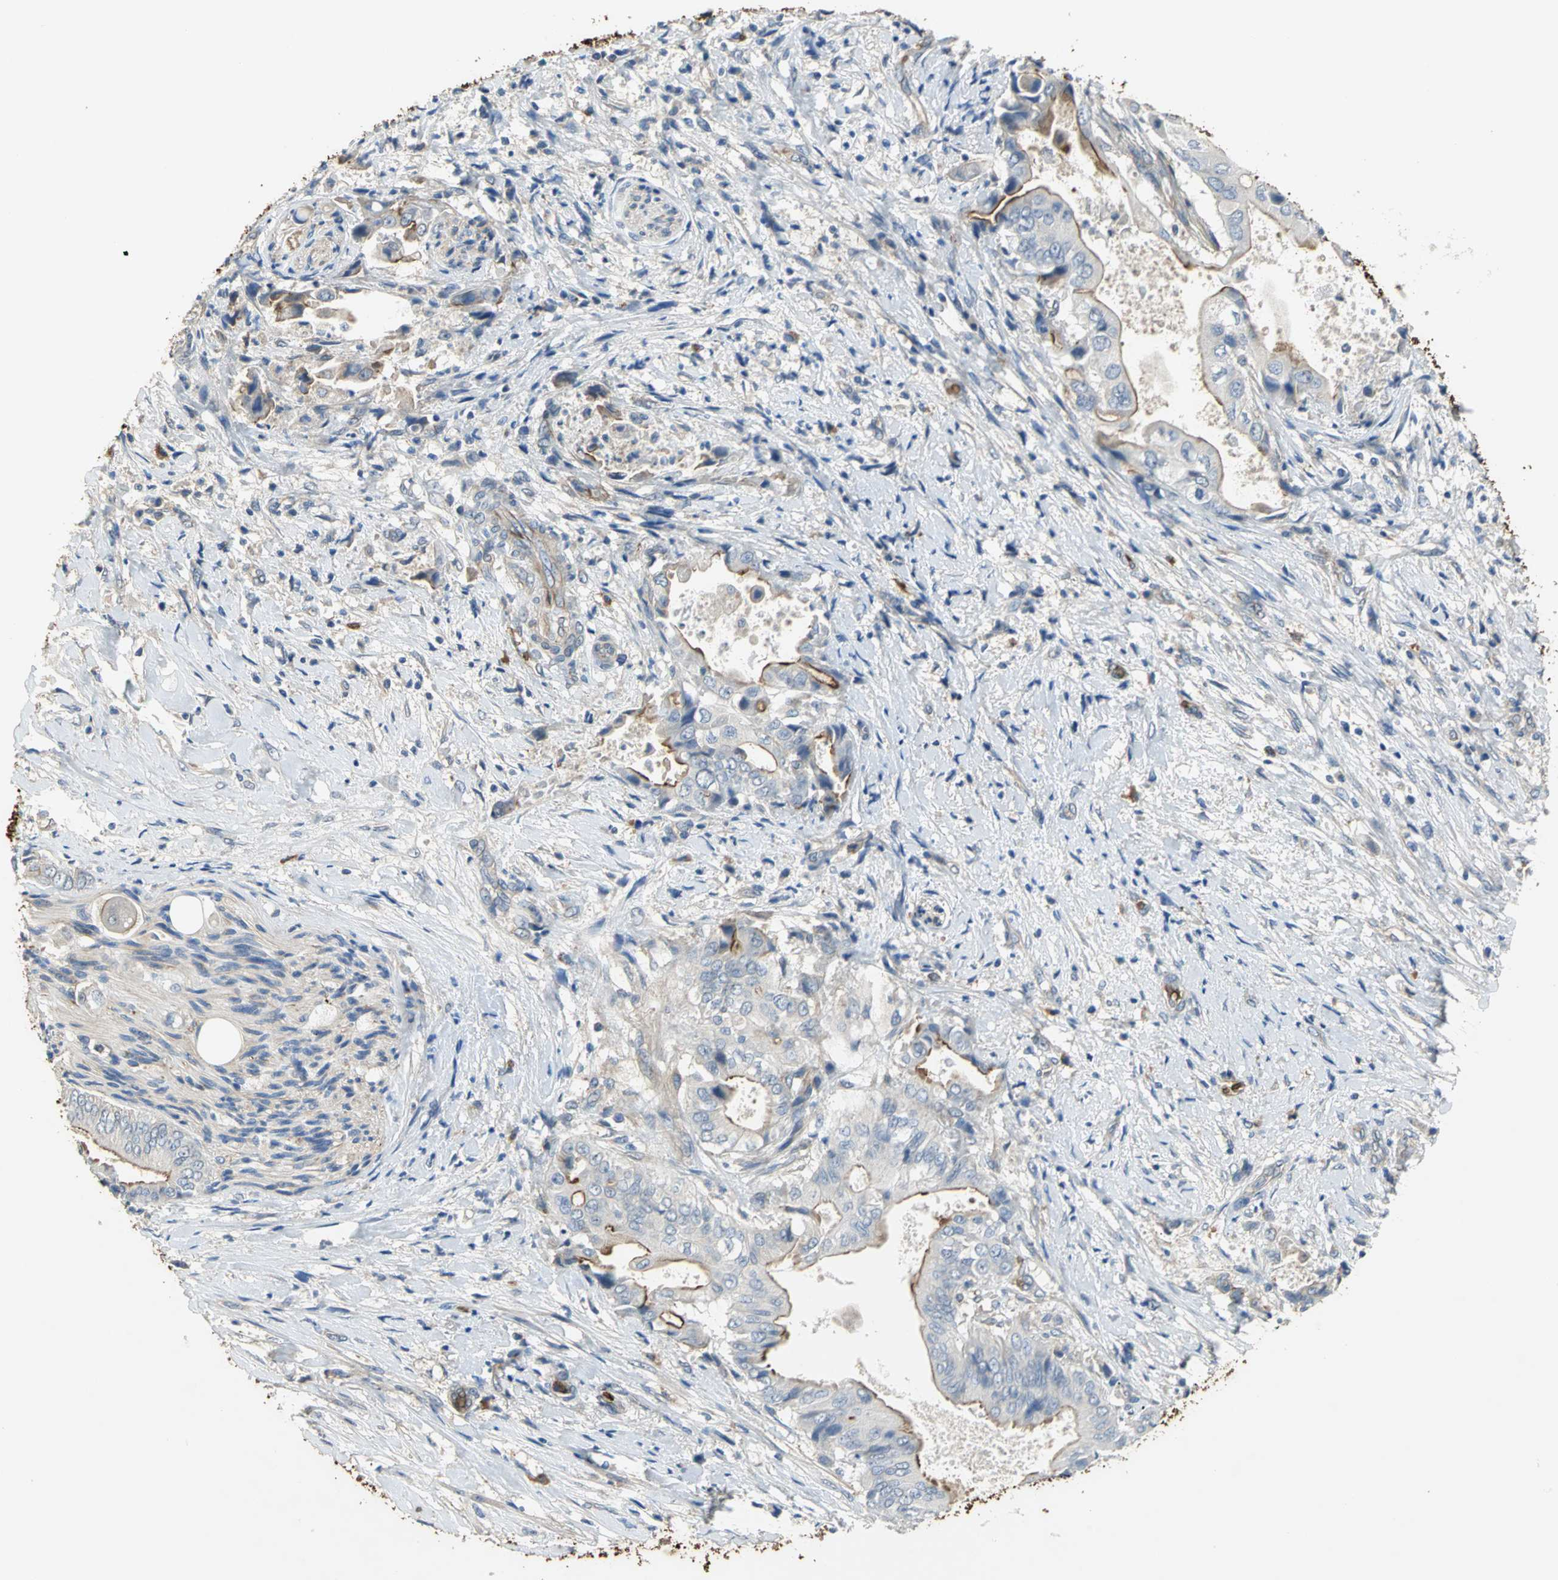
{"staining": {"intensity": "moderate", "quantity": "25%-75%", "location": "cytoplasmic/membranous"}, "tissue": "liver cancer", "cell_type": "Tumor cells", "image_type": "cancer", "snomed": [{"axis": "morphology", "description": "Cholangiocarcinoma"}, {"axis": "topography", "description": "Liver"}], "caption": "An image showing moderate cytoplasmic/membranous expression in approximately 25%-75% of tumor cells in liver cancer (cholangiocarcinoma), as visualized by brown immunohistochemical staining.", "gene": "TREM1", "patient": {"sex": "male", "age": 58}}